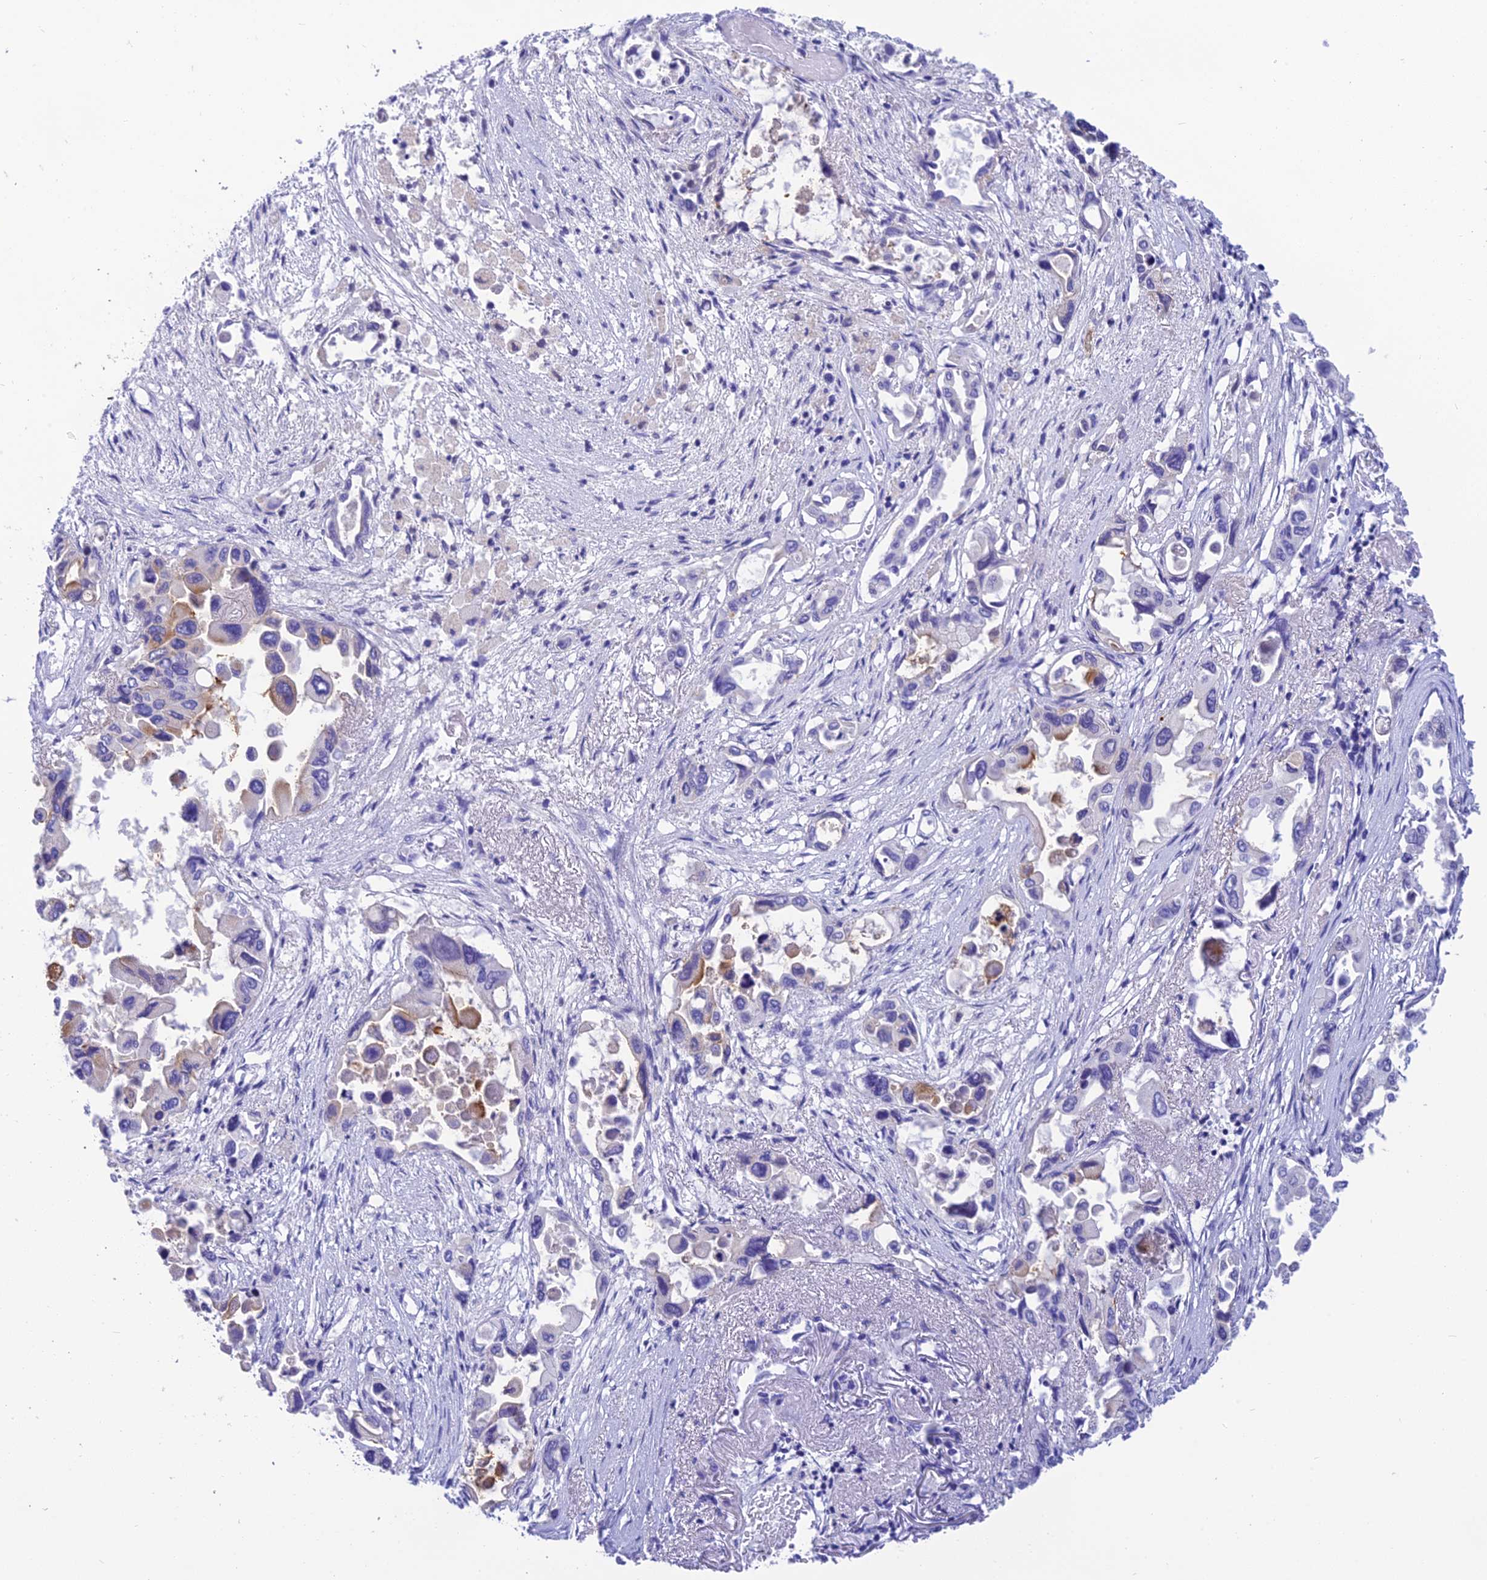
{"staining": {"intensity": "moderate", "quantity": "<25%", "location": "cytoplasmic/membranous"}, "tissue": "pancreatic cancer", "cell_type": "Tumor cells", "image_type": "cancer", "snomed": [{"axis": "morphology", "description": "Adenocarcinoma, NOS"}, {"axis": "topography", "description": "Pancreas"}], "caption": "Brown immunohistochemical staining in adenocarcinoma (pancreatic) exhibits moderate cytoplasmic/membranous staining in approximately <25% of tumor cells.", "gene": "KDELR3", "patient": {"sex": "male", "age": 92}}